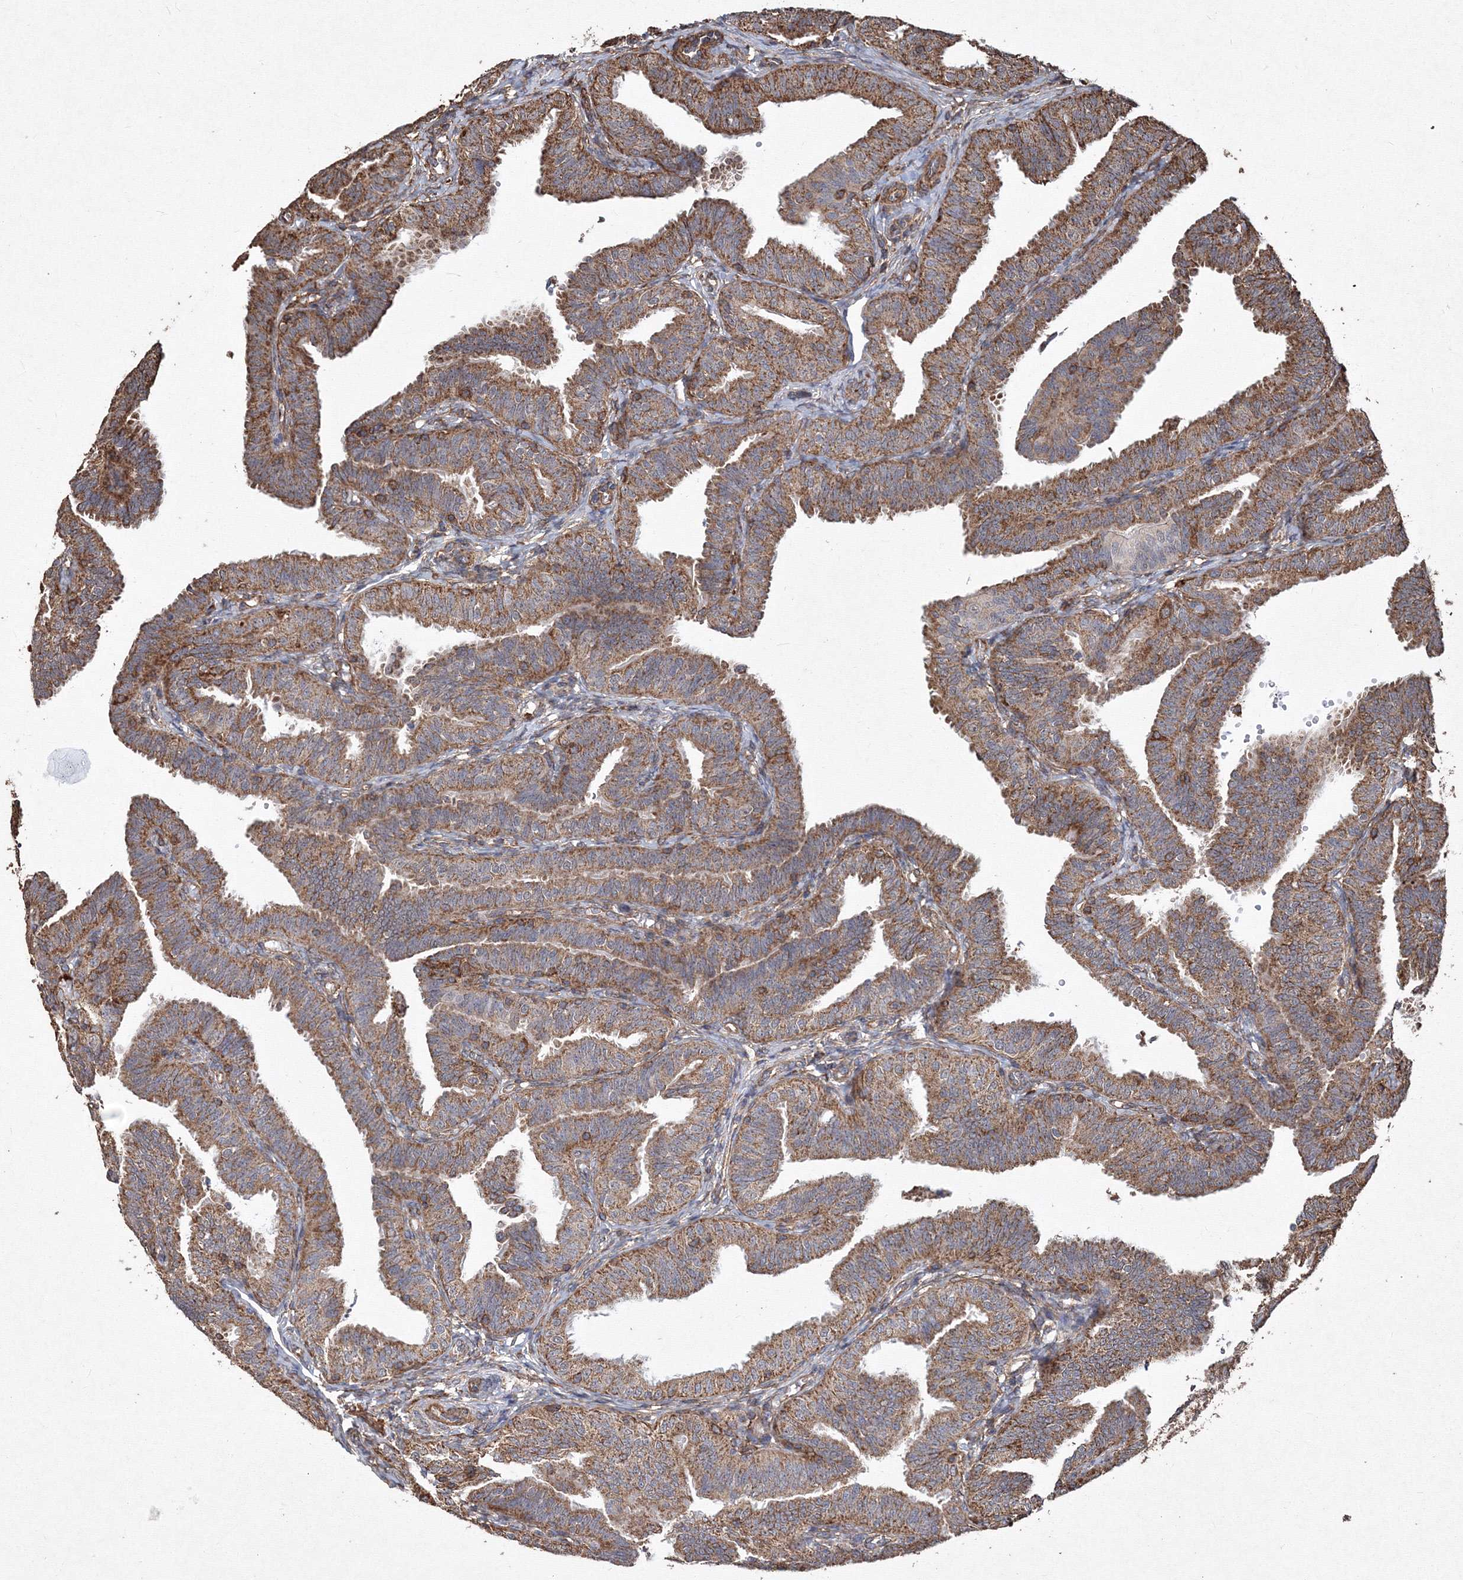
{"staining": {"intensity": "moderate", "quantity": ">75%", "location": "cytoplasmic/membranous"}, "tissue": "fallopian tube", "cell_type": "Glandular cells", "image_type": "normal", "snomed": [{"axis": "morphology", "description": "Normal tissue, NOS"}, {"axis": "topography", "description": "Fallopian tube"}], "caption": "Normal fallopian tube was stained to show a protein in brown. There is medium levels of moderate cytoplasmic/membranous staining in about >75% of glandular cells. Immunohistochemistry stains the protein in brown and the nuclei are stained blue.", "gene": "TMEM139", "patient": {"sex": "female", "age": 35}}